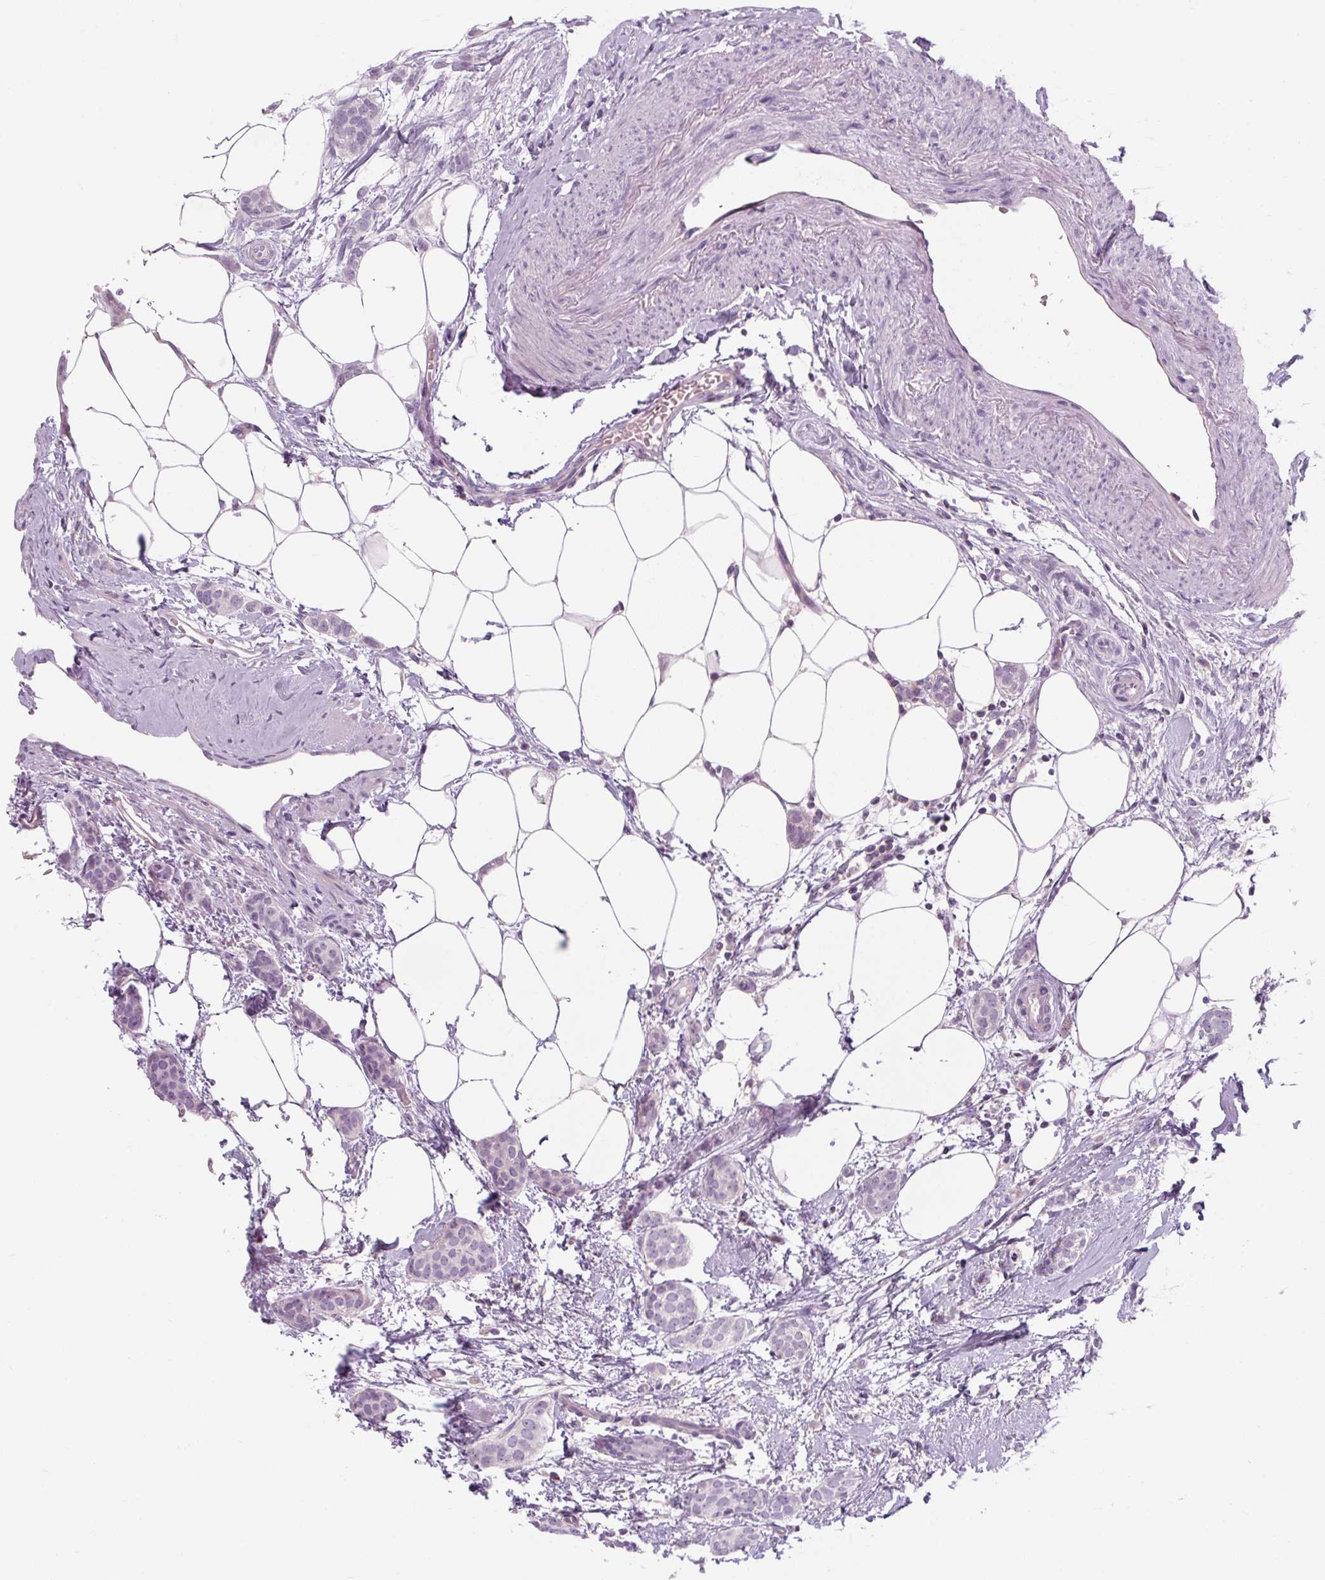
{"staining": {"intensity": "negative", "quantity": "none", "location": "none"}, "tissue": "breast cancer", "cell_type": "Tumor cells", "image_type": "cancer", "snomed": [{"axis": "morphology", "description": "Duct carcinoma"}, {"axis": "topography", "description": "Breast"}], "caption": "Breast cancer was stained to show a protein in brown. There is no significant positivity in tumor cells.", "gene": "TIGD2", "patient": {"sex": "female", "age": 72}}